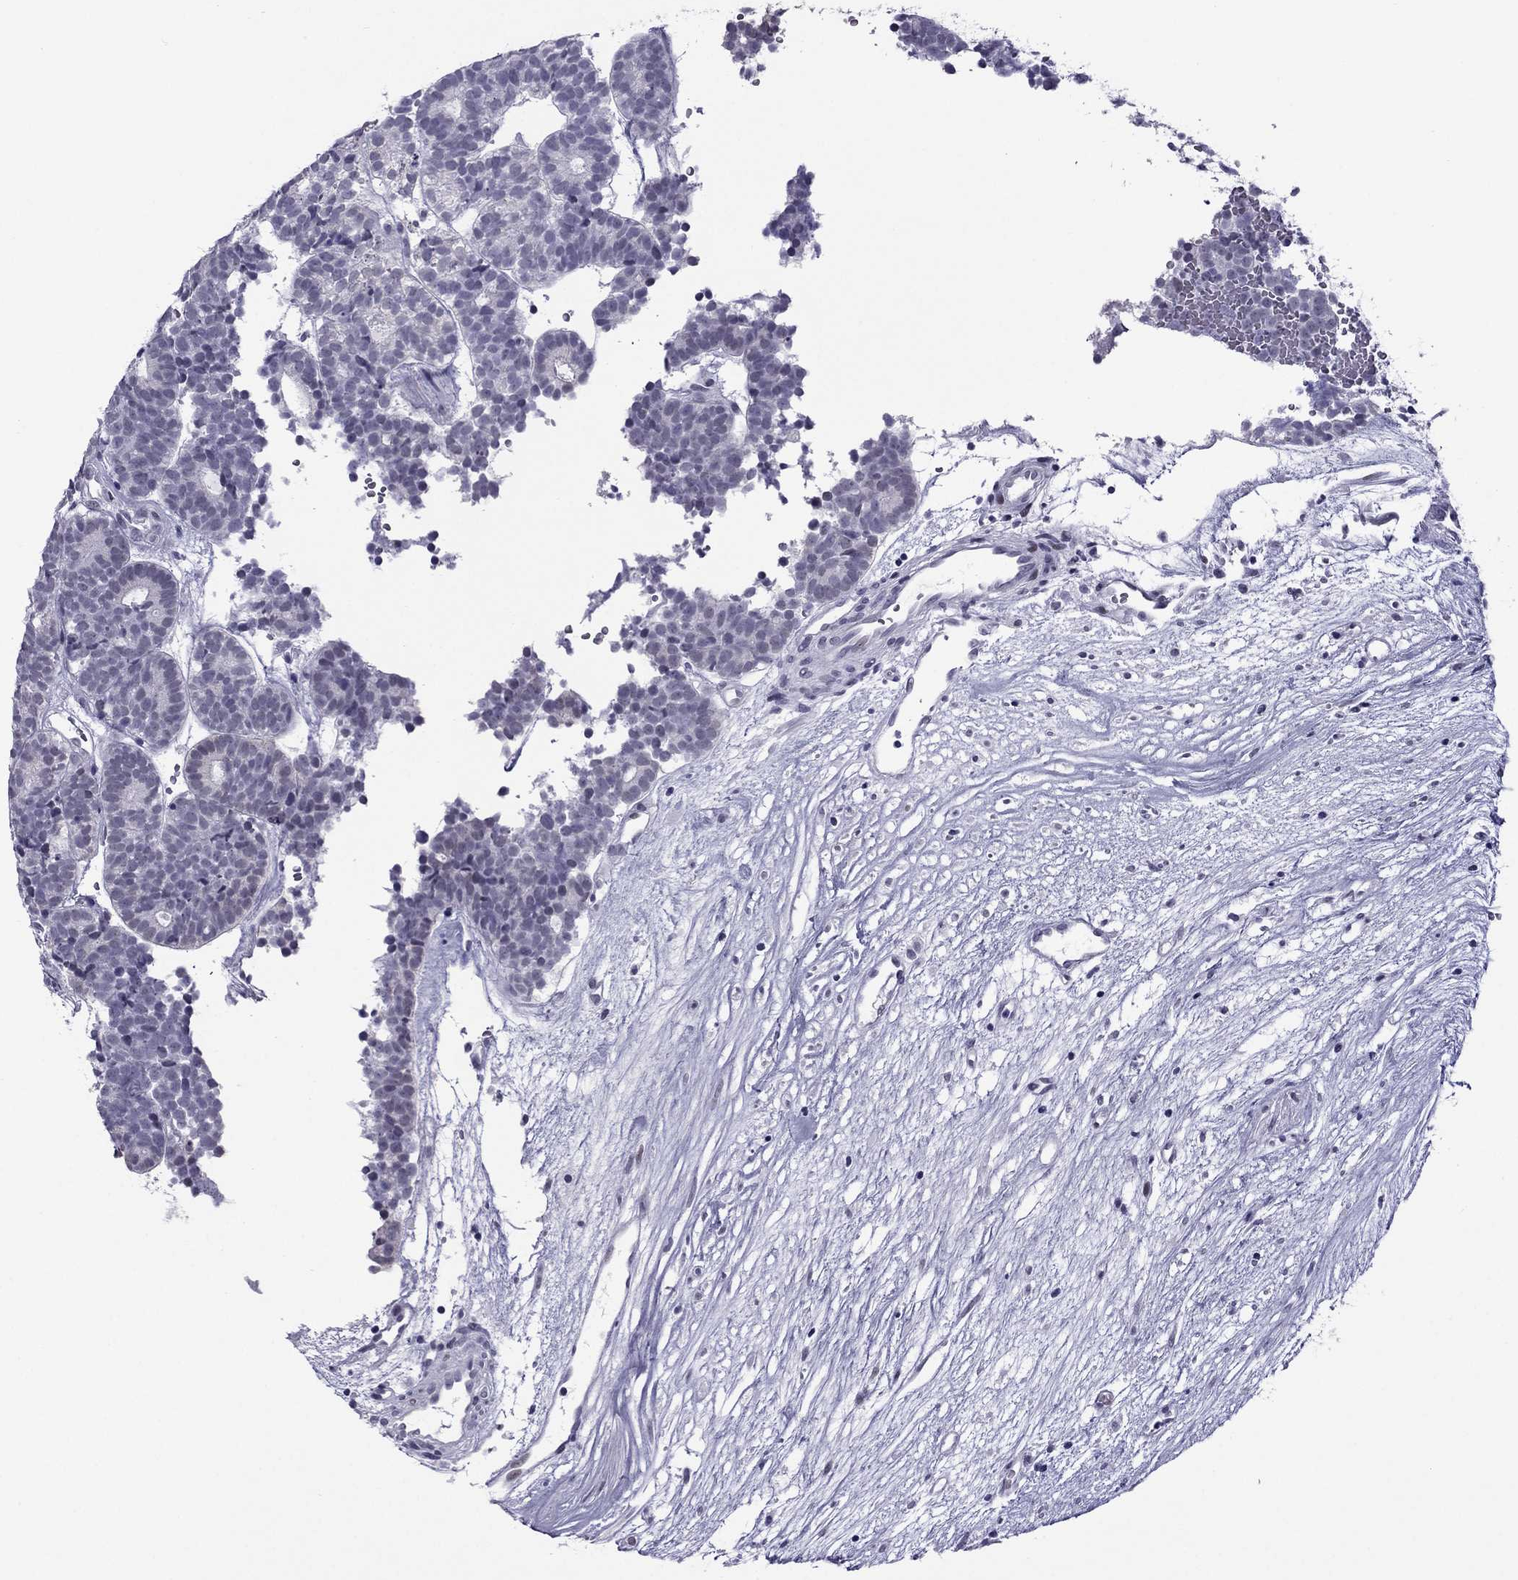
{"staining": {"intensity": "negative", "quantity": "none", "location": "none"}, "tissue": "head and neck cancer", "cell_type": "Tumor cells", "image_type": "cancer", "snomed": [{"axis": "morphology", "description": "Adenocarcinoma, NOS"}, {"axis": "topography", "description": "Head-Neck"}], "caption": "Adenocarcinoma (head and neck) stained for a protein using immunohistochemistry exhibits no positivity tumor cells.", "gene": "MYLK3", "patient": {"sex": "female", "age": 81}}